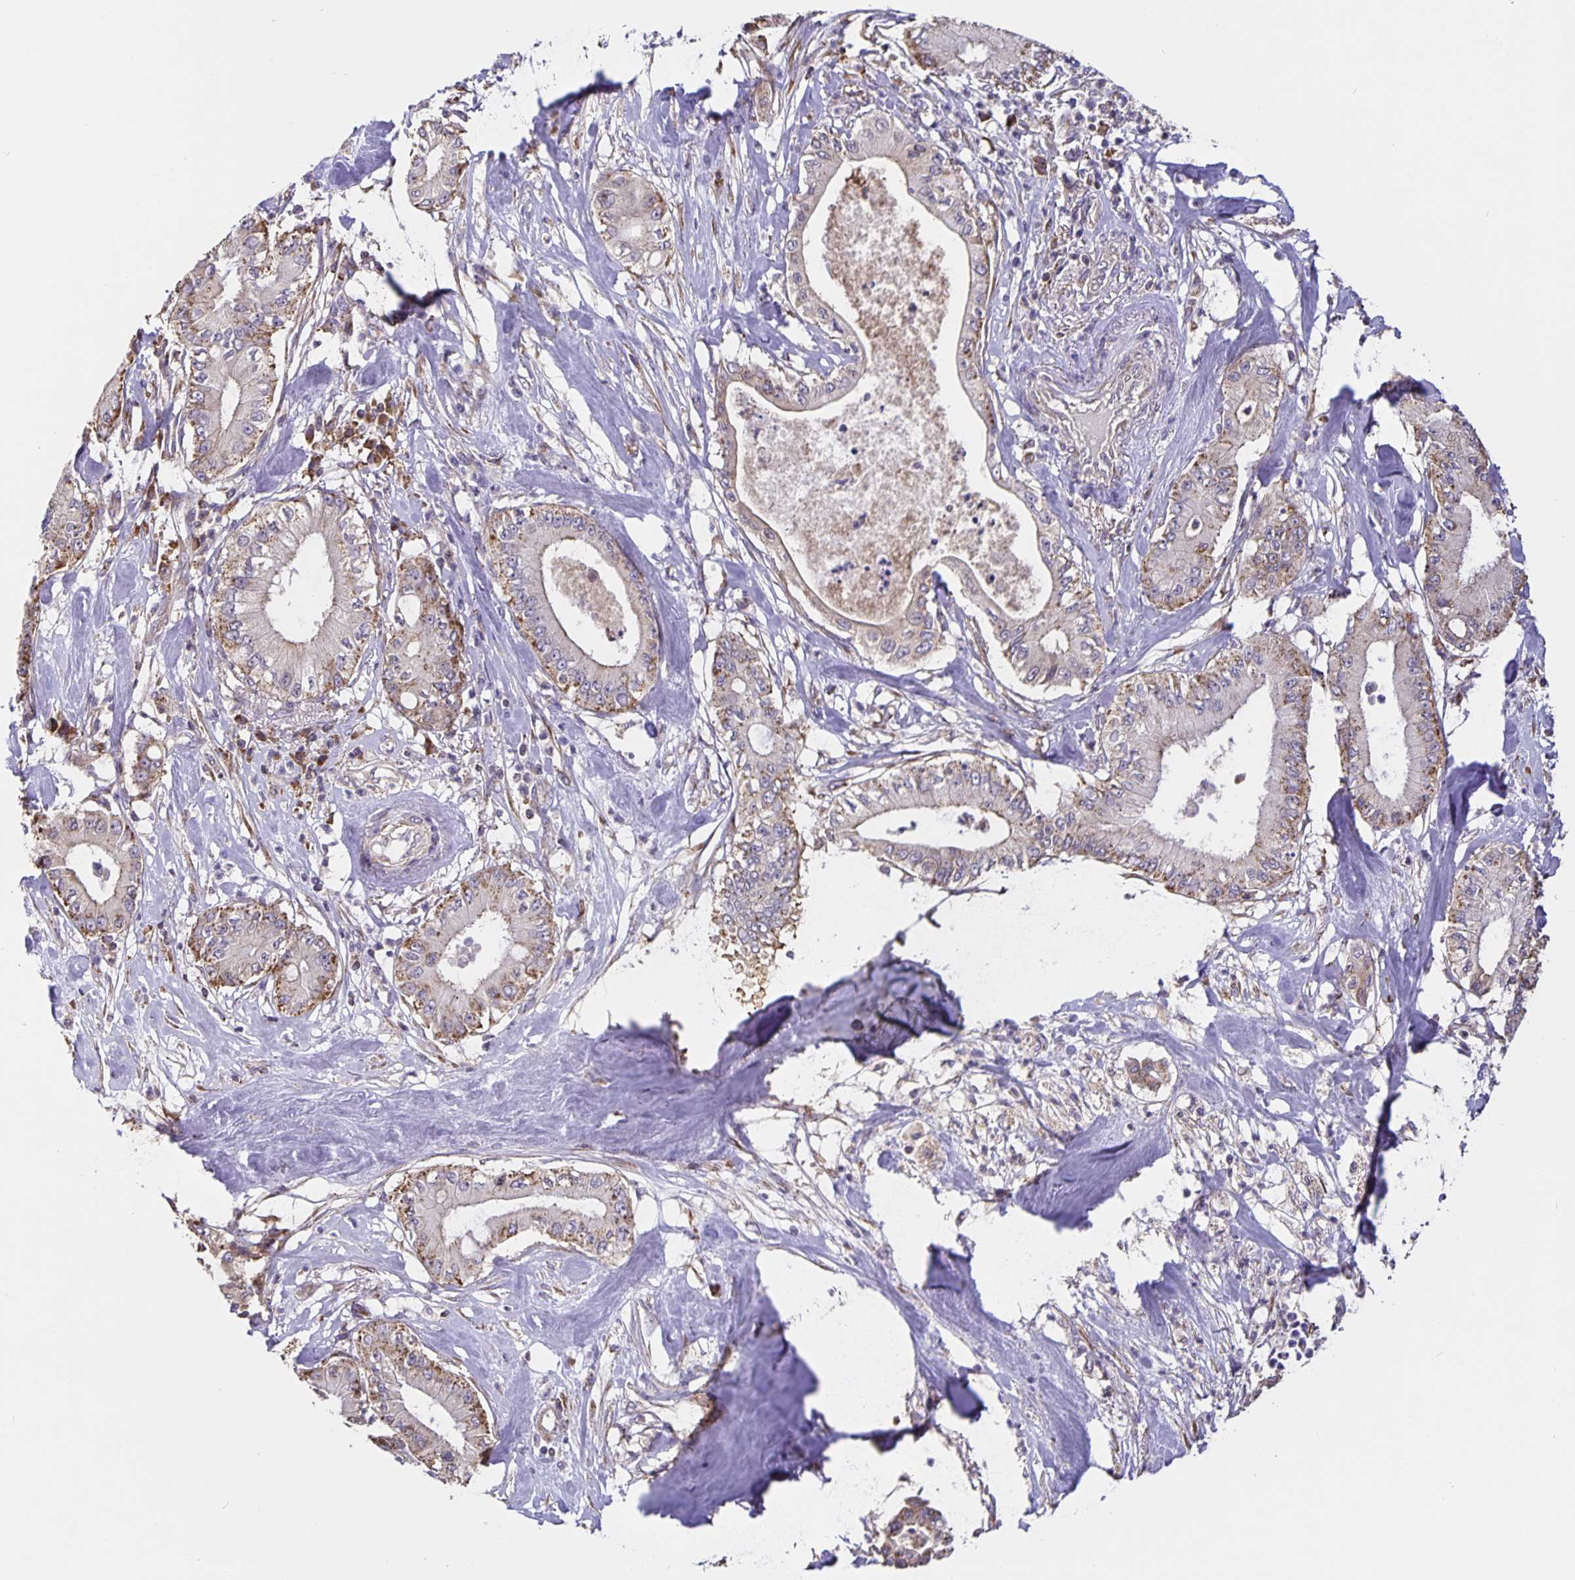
{"staining": {"intensity": "moderate", "quantity": "25%-75%", "location": "cytoplasmic/membranous"}, "tissue": "pancreatic cancer", "cell_type": "Tumor cells", "image_type": "cancer", "snomed": [{"axis": "morphology", "description": "Adenocarcinoma, NOS"}, {"axis": "topography", "description": "Pancreas"}], "caption": "Tumor cells show medium levels of moderate cytoplasmic/membranous staining in approximately 25%-75% of cells in pancreatic cancer (adenocarcinoma). (brown staining indicates protein expression, while blue staining denotes nuclei).", "gene": "TMEM71", "patient": {"sex": "male", "age": 71}}